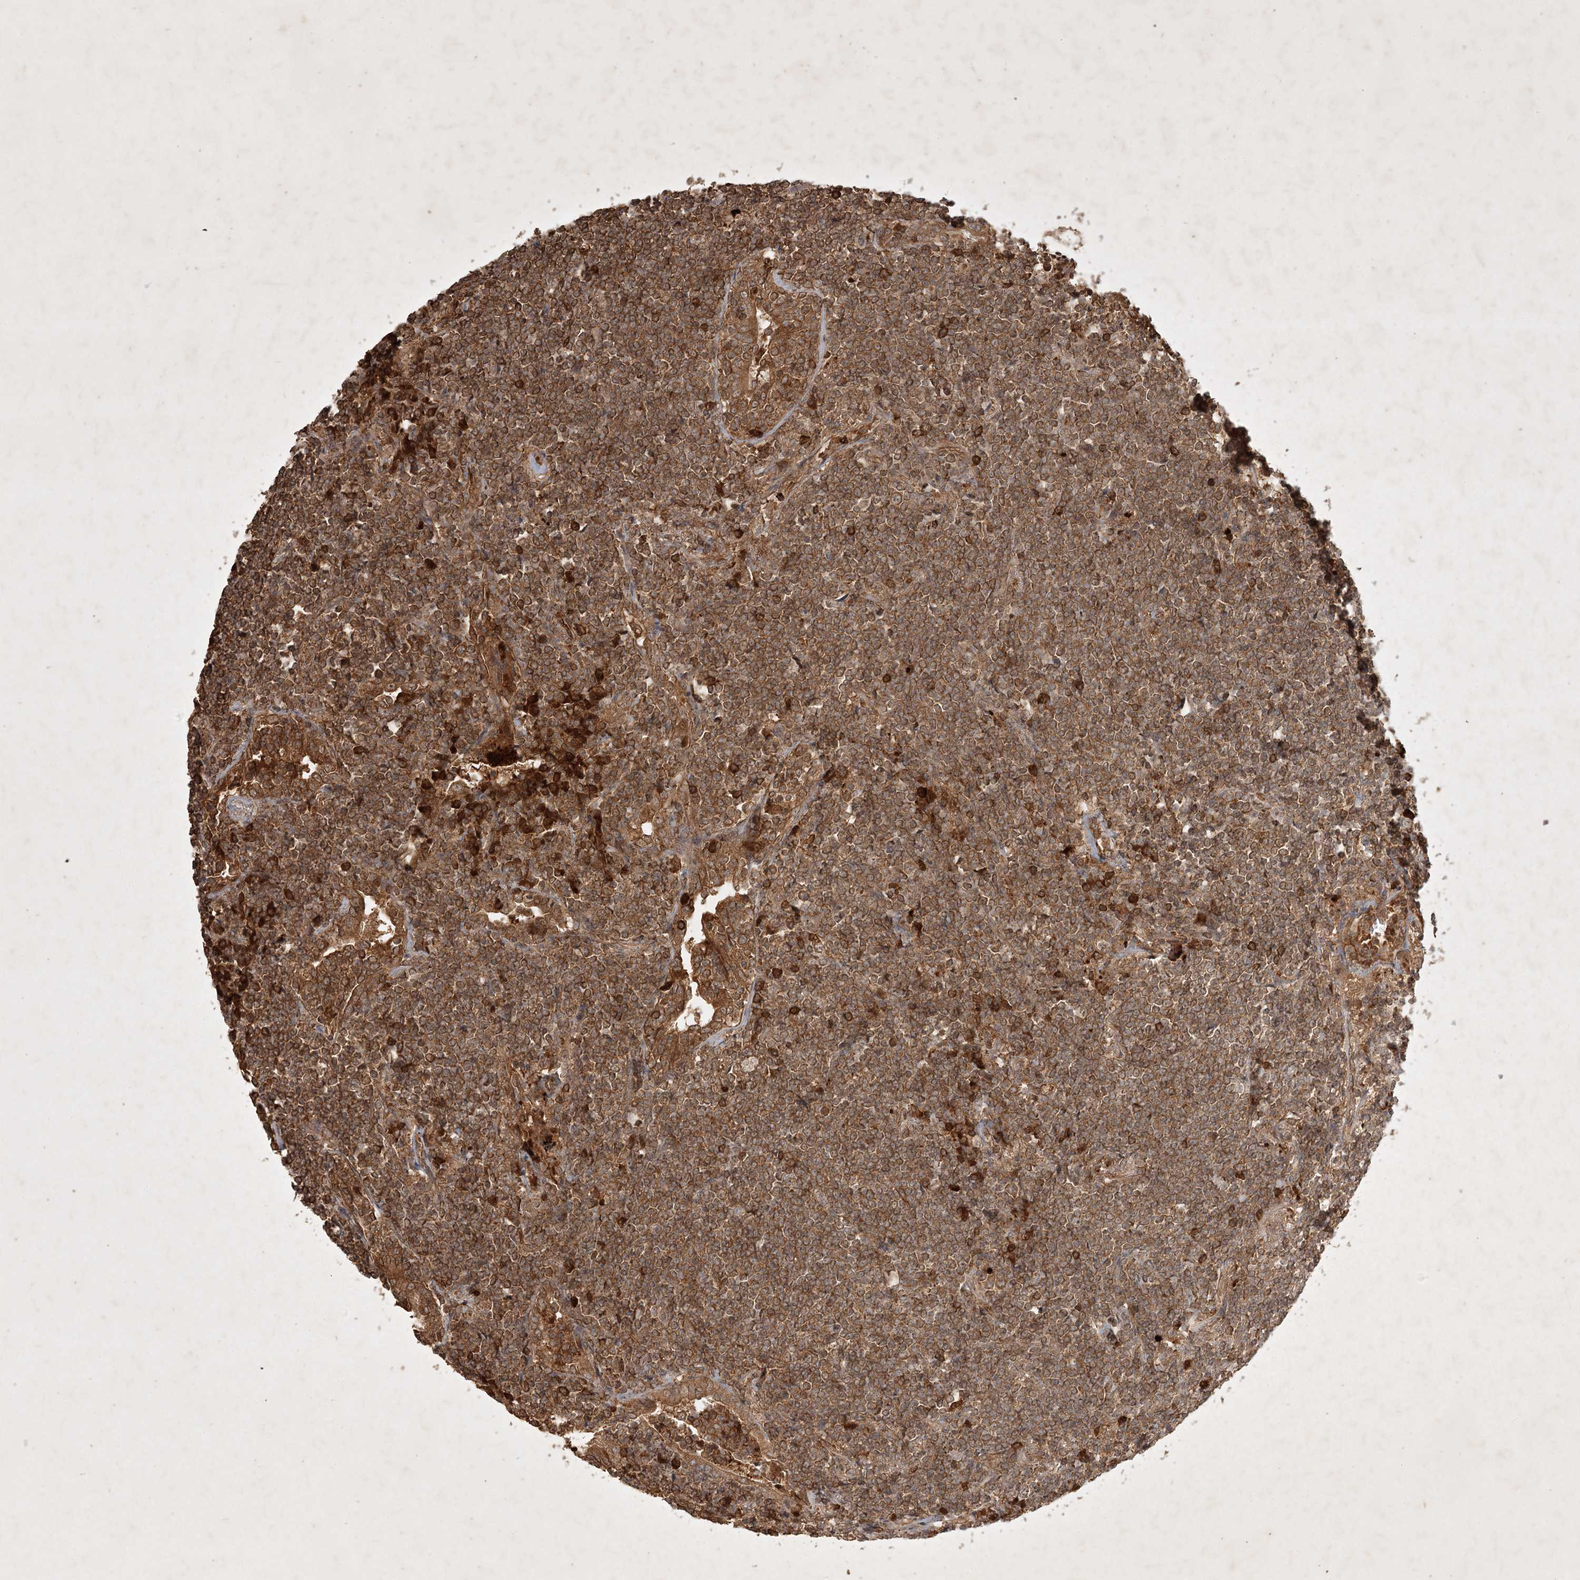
{"staining": {"intensity": "strong", "quantity": ">75%", "location": "cytoplasmic/membranous"}, "tissue": "lymphoma", "cell_type": "Tumor cells", "image_type": "cancer", "snomed": [{"axis": "morphology", "description": "Malignant lymphoma, non-Hodgkin's type, Low grade"}, {"axis": "topography", "description": "Lung"}], "caption": "Low-grade malignant lymphoma, non-Hodgkin's type stained with immunohistochemistry displays strong cytoplasmic/membranous positivity in approximately >75% of tumor cells.", "gene": "ARL13A", "patient": {"sex": "female", "age": 71}}